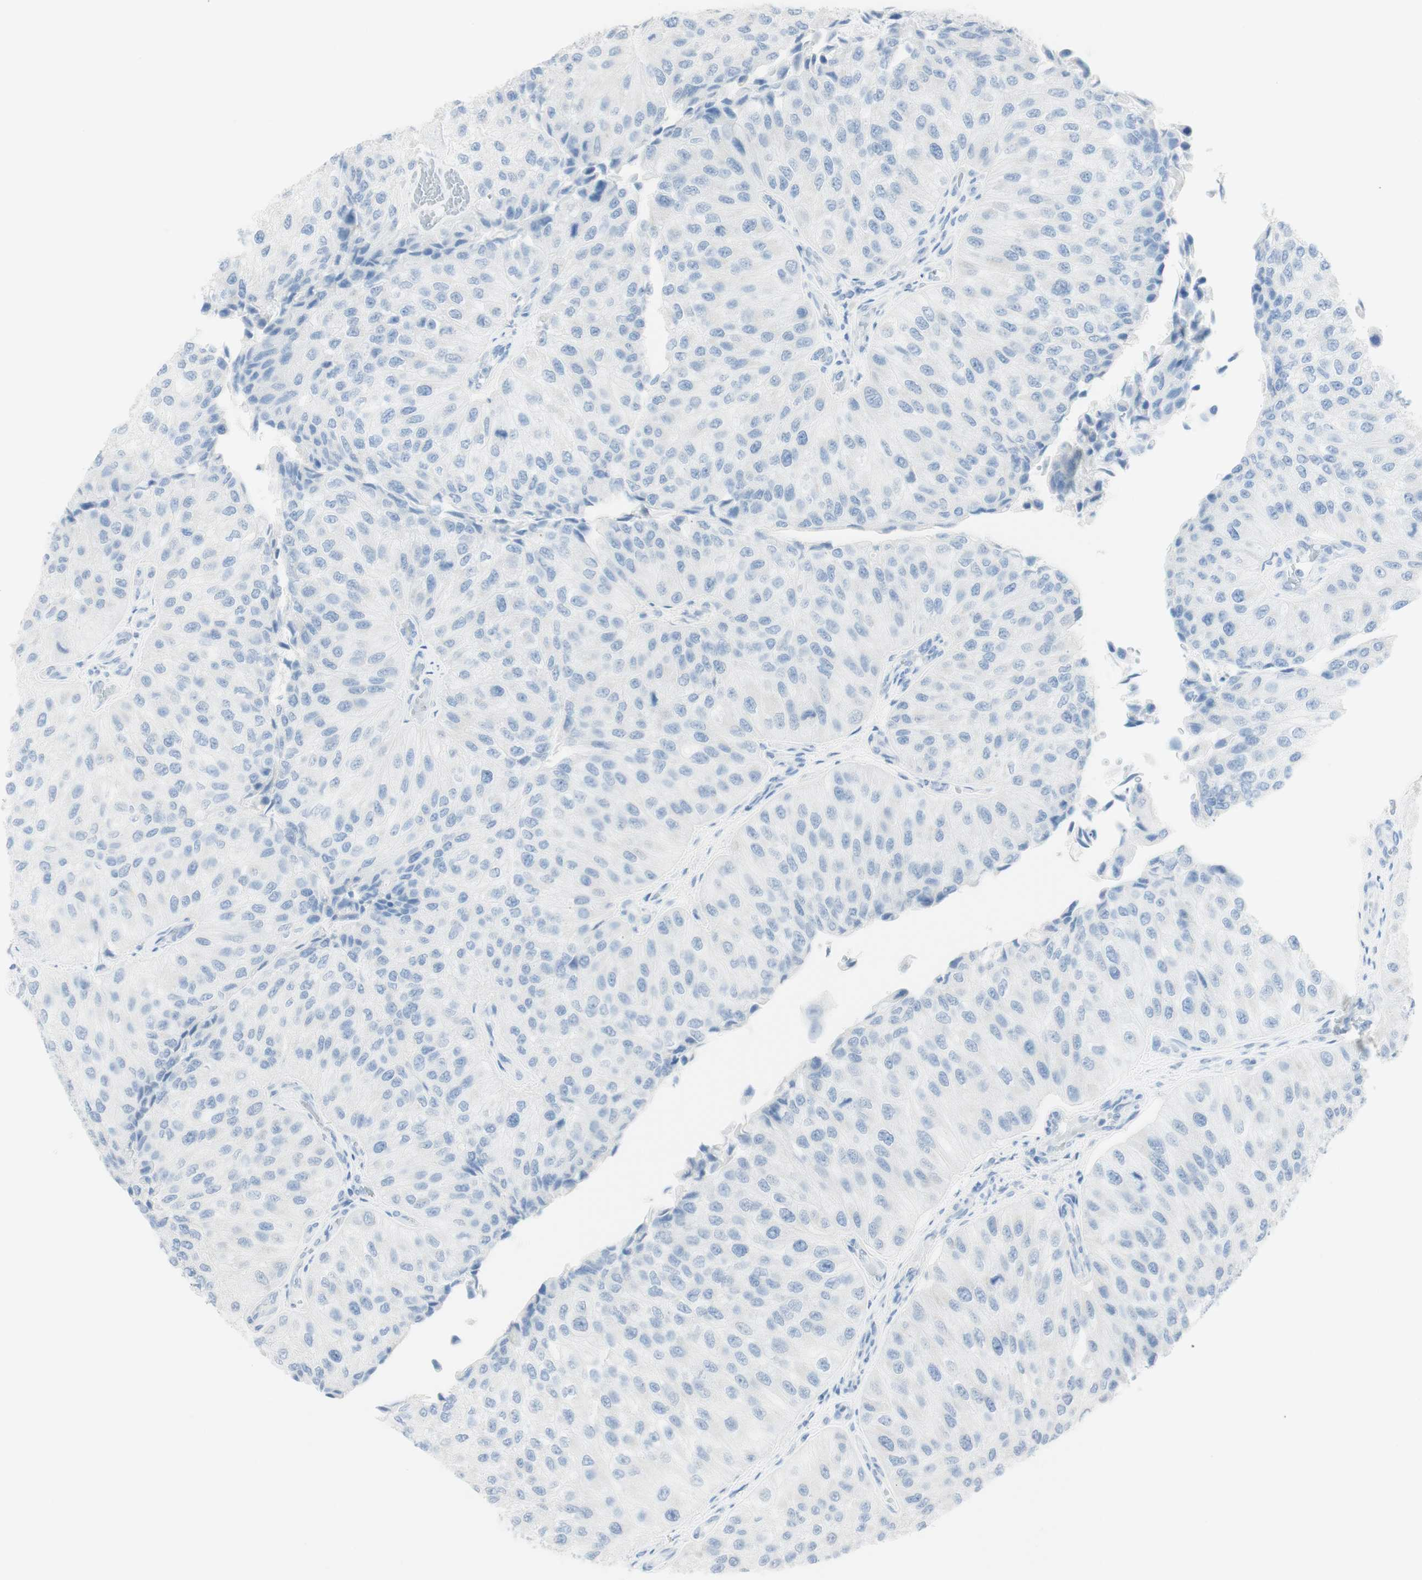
{"staining": {"intensity": "negative", "quantity": "none", "location": "none"}, "tissue": "urothelial cancer", "cell_type": "Tumor cells", "image_type": "cancer", "snomed": [{"axis": "morphology", "description": "Urothelial carcinoma, High grade"}, {"axis": "topography", "description": "Kidney"}, {"axis": "topography", "description": "Urinary bladder"}], "caption": "High magnification brightfield microscopy of urothelial cancer stained with DAB (3,3'-diaminobenzidine) (brown) and counterstained with hematoxylin (blue): tumor cells show no significant positivity.", "gene": "TPO", "patient": {"sex": "male", "age": 77}}